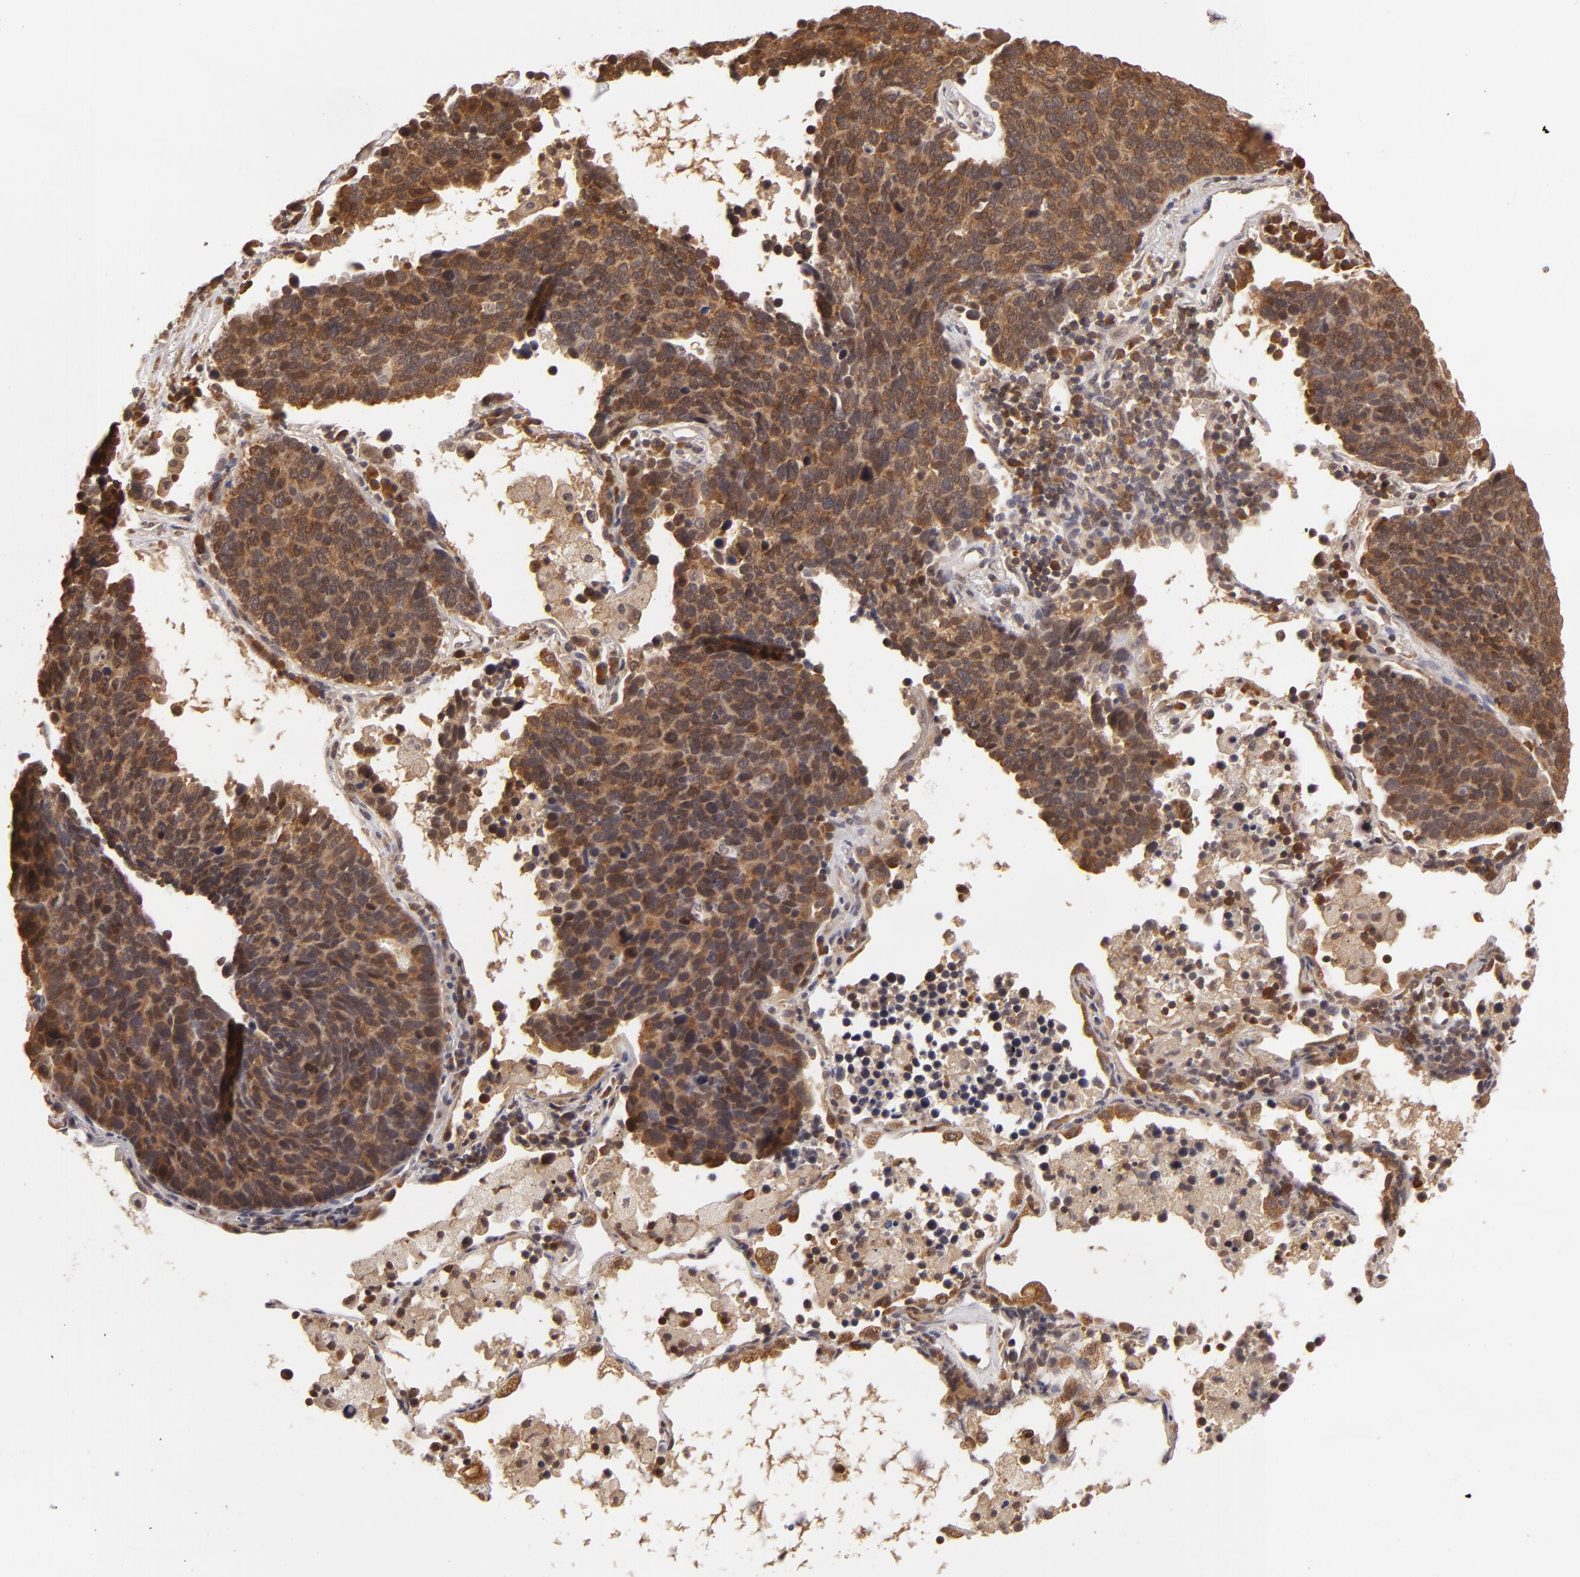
{"staining": {"intensity": "strong", "quantity": ">75%", "location": "cytoplasmic/membranous"}, "tissue": "lung cancer", "cell_type": "Tumor cells", "image_type": "cancer", "snomed": [{"axis": "morphology", "description": "Neoplasm, malignant, NOS"}, {"axis": "topography", "description": "Lung"}], "caption": "Protein staining of malignant neoplasm (lung) tissue reveals strong cytoplasmic/membranous staining in approximately >75% of tumor cells.", "gene": "MAPK3", "patient": {"sex": "female", "age": 75}}